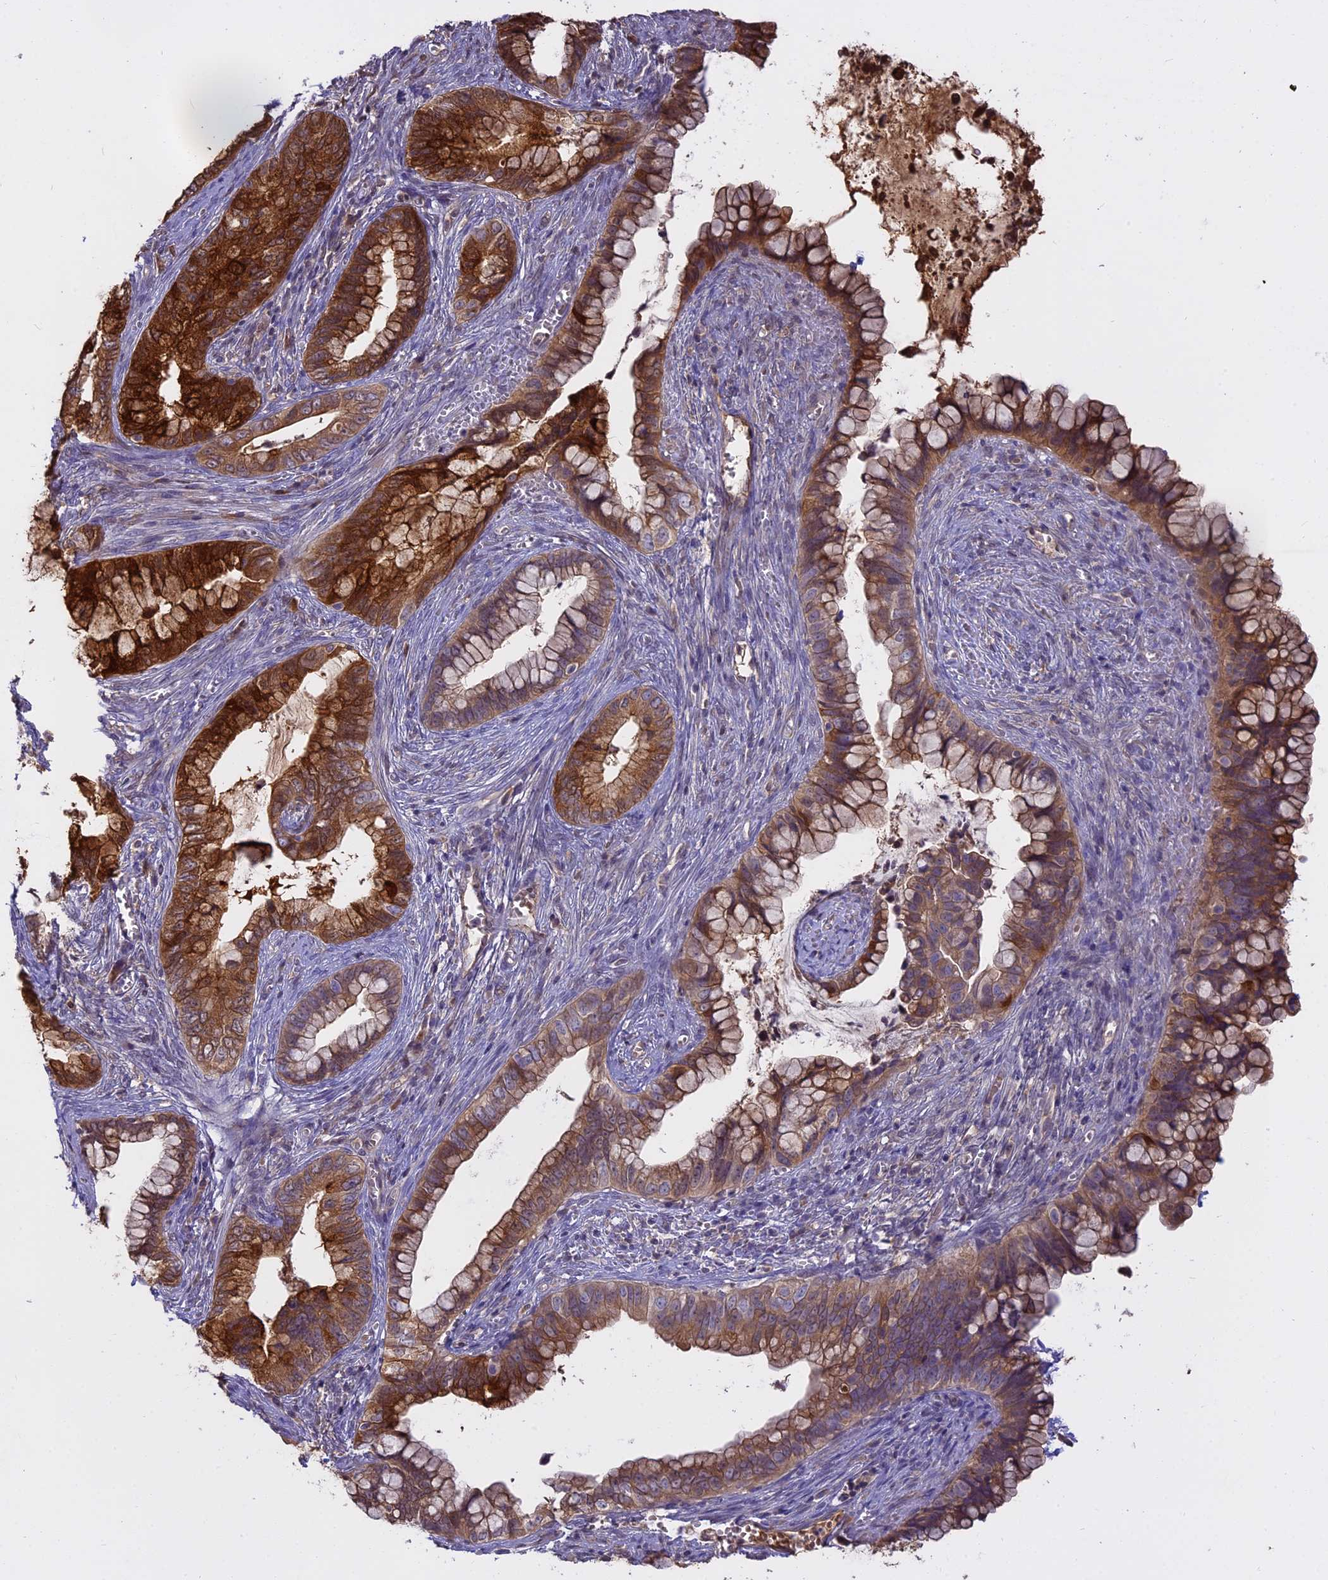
{"staining": {"intensity": "strong", "quantity": ">75%", "location": "cytoplasmic/membranous"}, "tissue": "cervical cancer", "cell_type": "Tumor cells", "image_type": "cancer", "snomed": [{"axis": "morphology", "description": "Adenocarcinoma, NOS"}, {"axis": "topography", "description": "Cervix"}], "caption": "Strong cytoplasmic/membranous protein staining is identified in about >75% of tumor cells in cervical cancer (adenocarcinoma).", "gene": "WFDC2", "patient": {"sex": "female", "age": 44}}